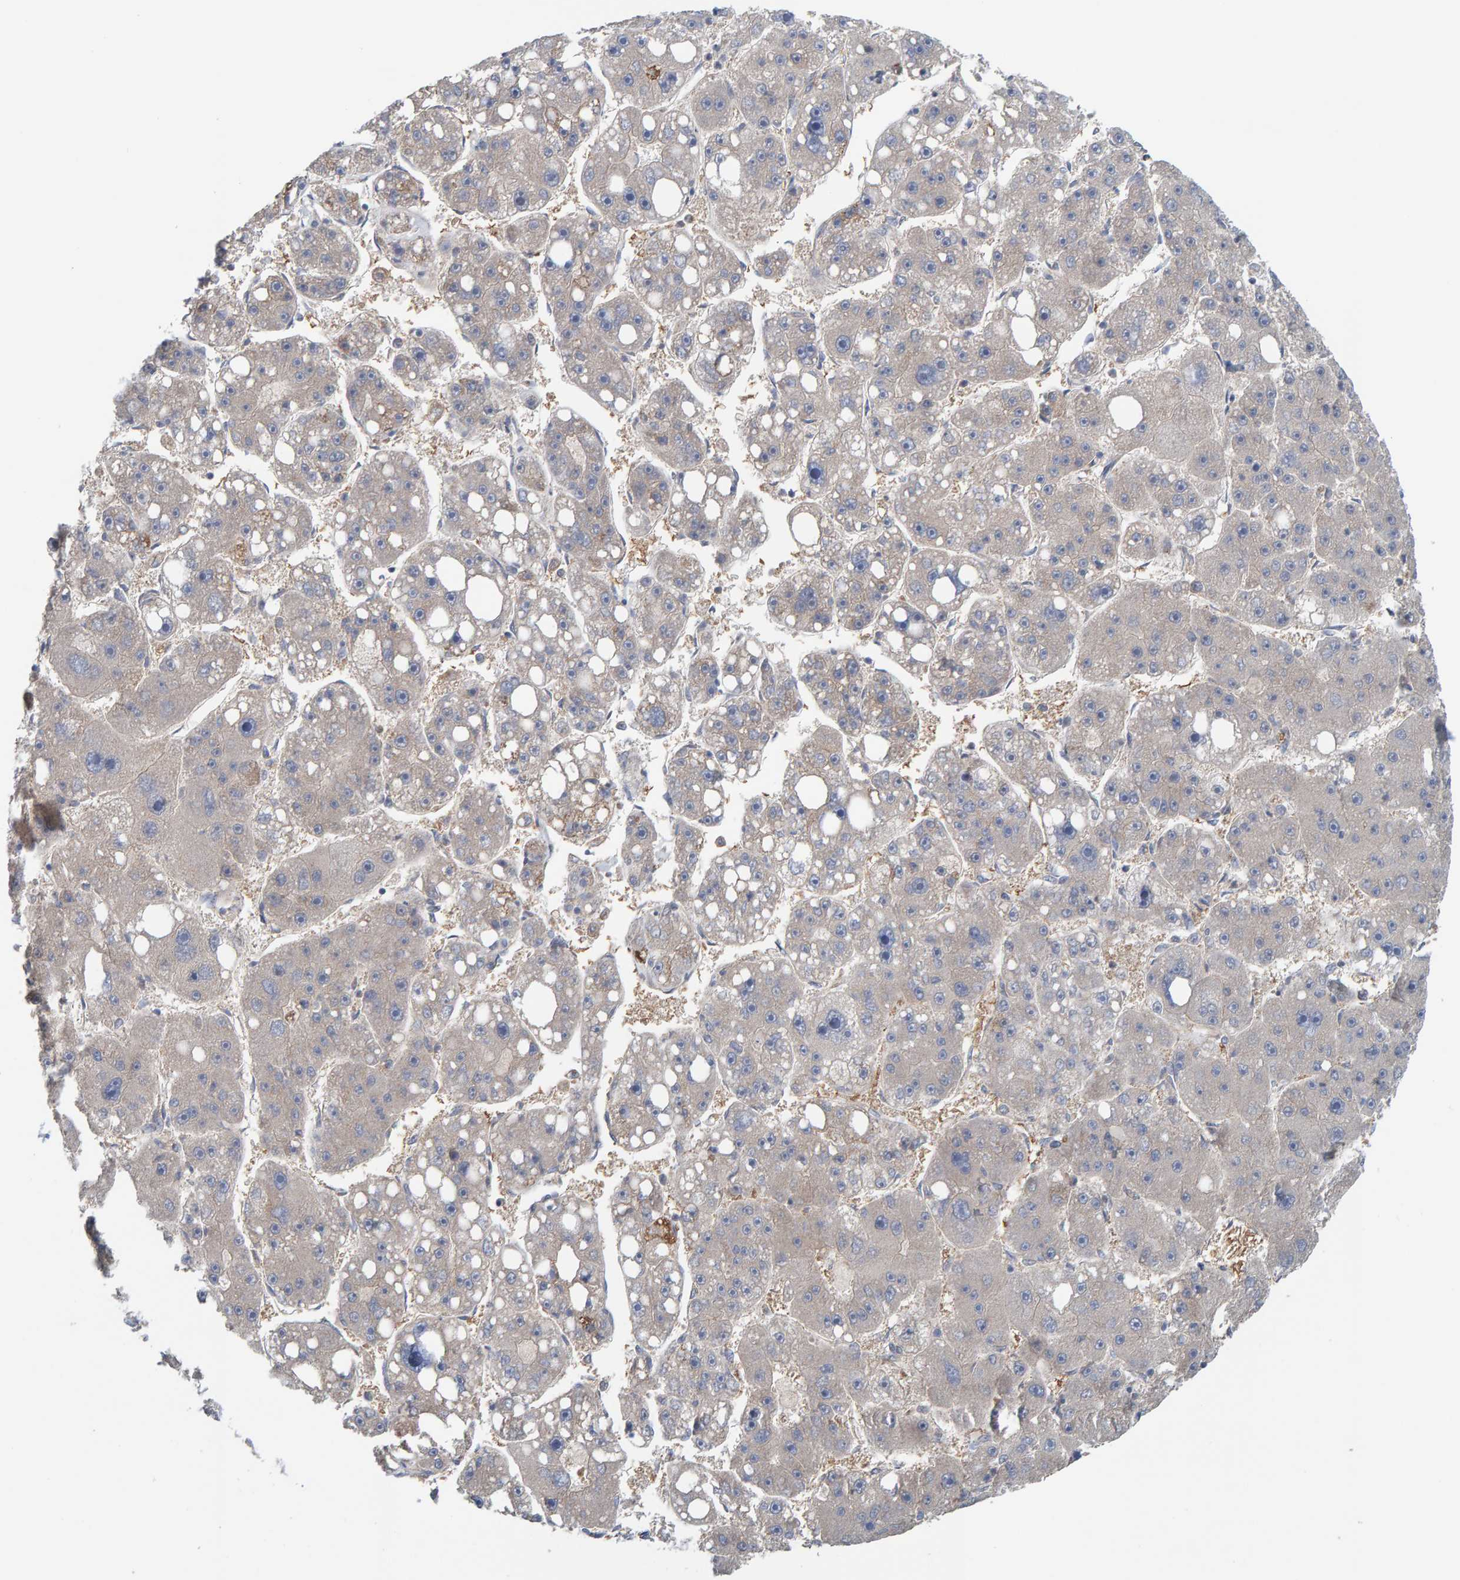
{"staining": {"intensity": "weak", "quantity": "<25%", "location": "cytoplasmic/membranous"}, "tissue": "liver cancer", "cell_type": "Tumor cells", "image_type": "cancer", "snomed": [{"axis": "morphology", "description": "Carcinoma, Hepatocellular, NOS"}, {"axis": "topography", "description": "Liver"}], "caption": "This is an immunohistochemistry (IHC) image of liver cancer (hepatocellular carcinoma). There is no positivity in tumor cells.", "gene": "UBAP1", "patient": {"sex": "female", "age": 61}}